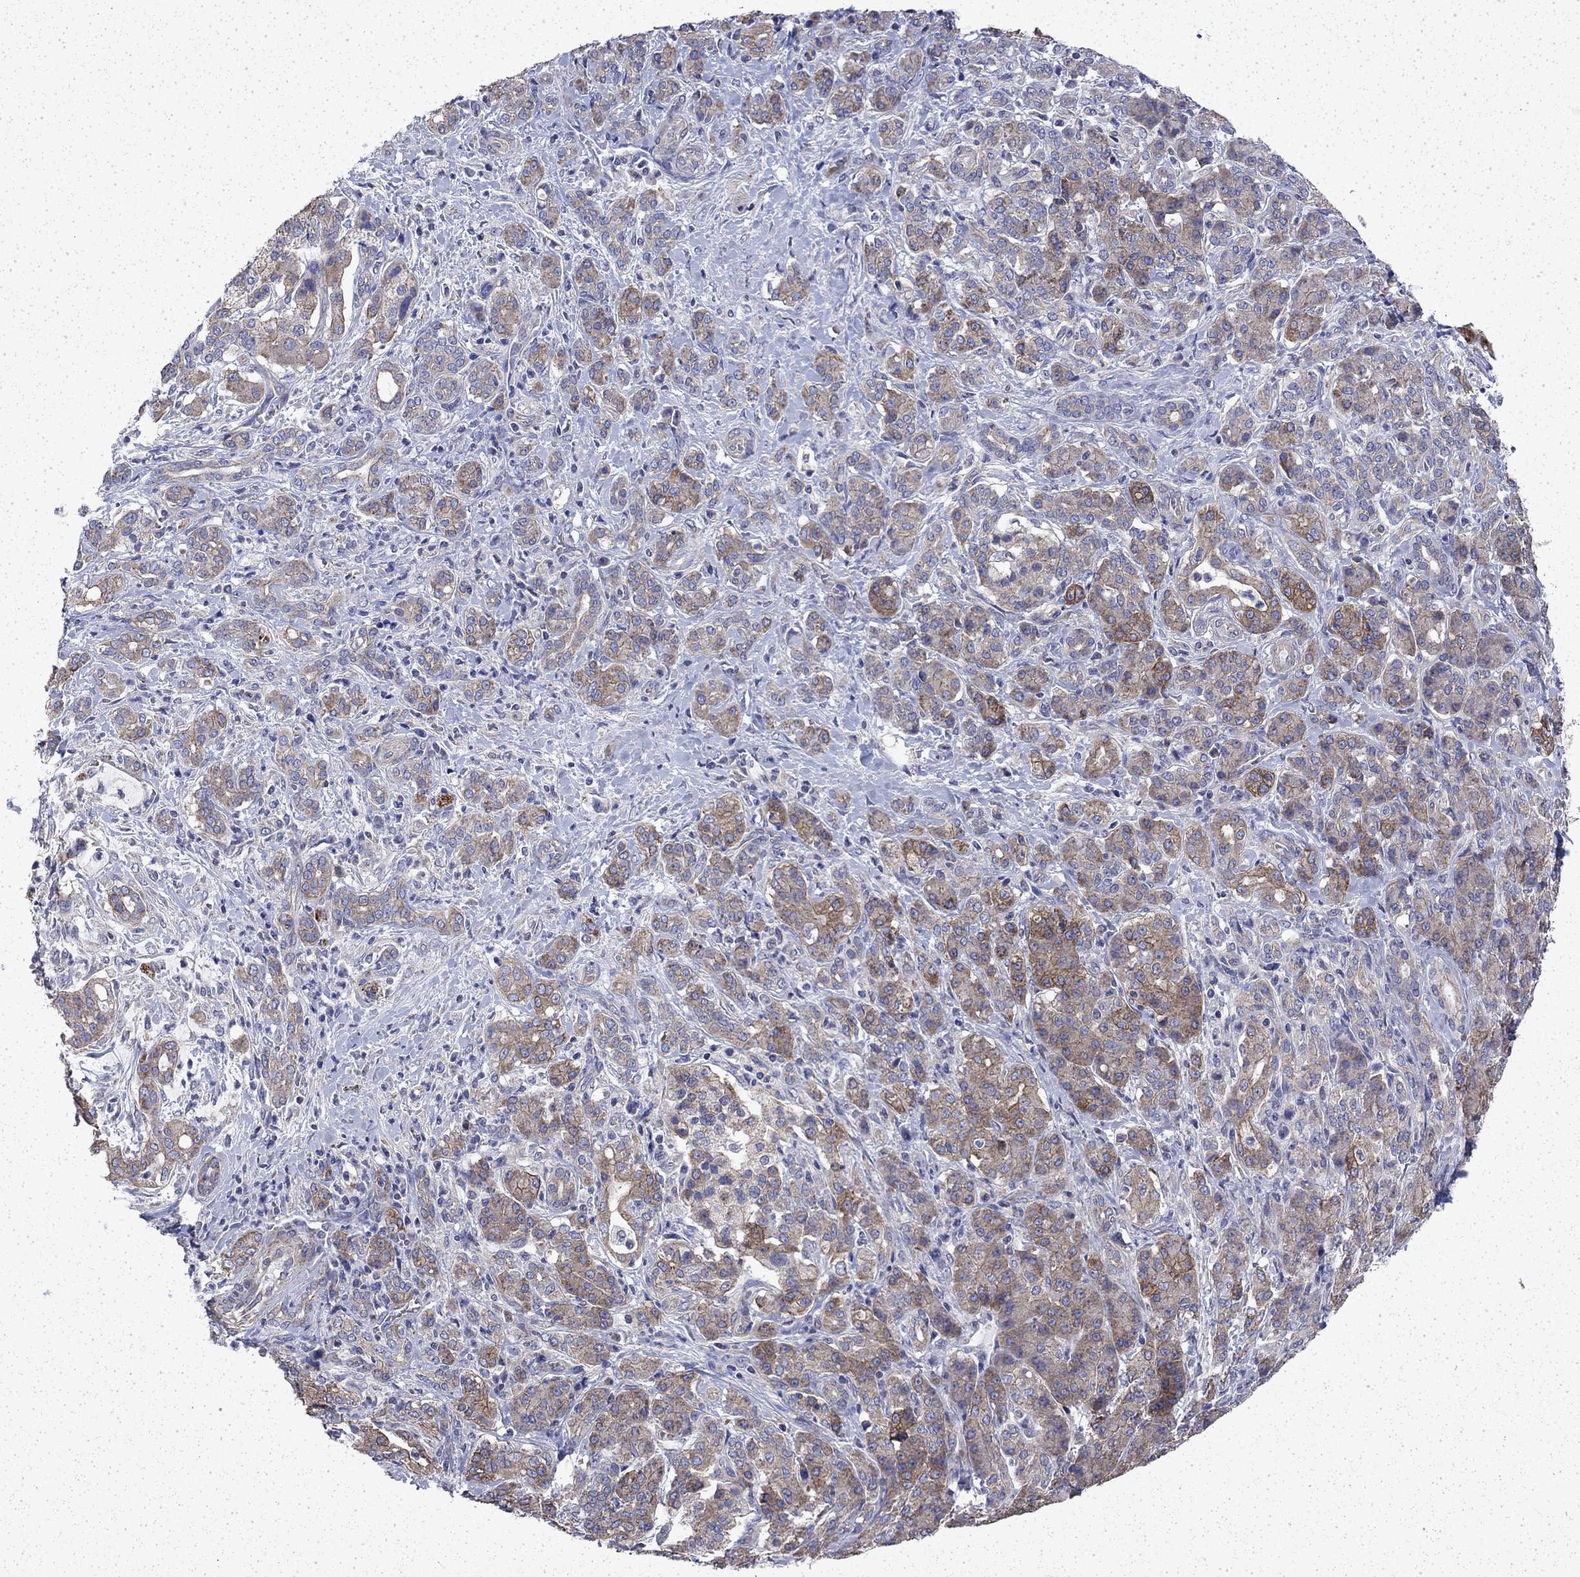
{"staining": {"intensity": "strong", "quantity": "<25%", "location": "cytoplasmic/membranous"}, "tissue": "pancreatic cancer", "cell_type": "Tumor cells", "image_type": "cancer", "snomed": [{"axis": "morphology", "description": "Normal tissue, NOS"}, {"axis": "morphology", "description": "Inflammation, NOS"}, {"axis": "morphology", "description": "Adenocarcinoma, NOS"}, {"axis": "topography", "description": "Pancreas"}], "caption": "Pancreatic cancer (adenocarcinoma) stained with a brown dye reveals strong cytoplasmic/membranous positive expression in about <25% of tumor cells.", "gene": "DTNA", "patient": {"sex": "male", "age": 57}}